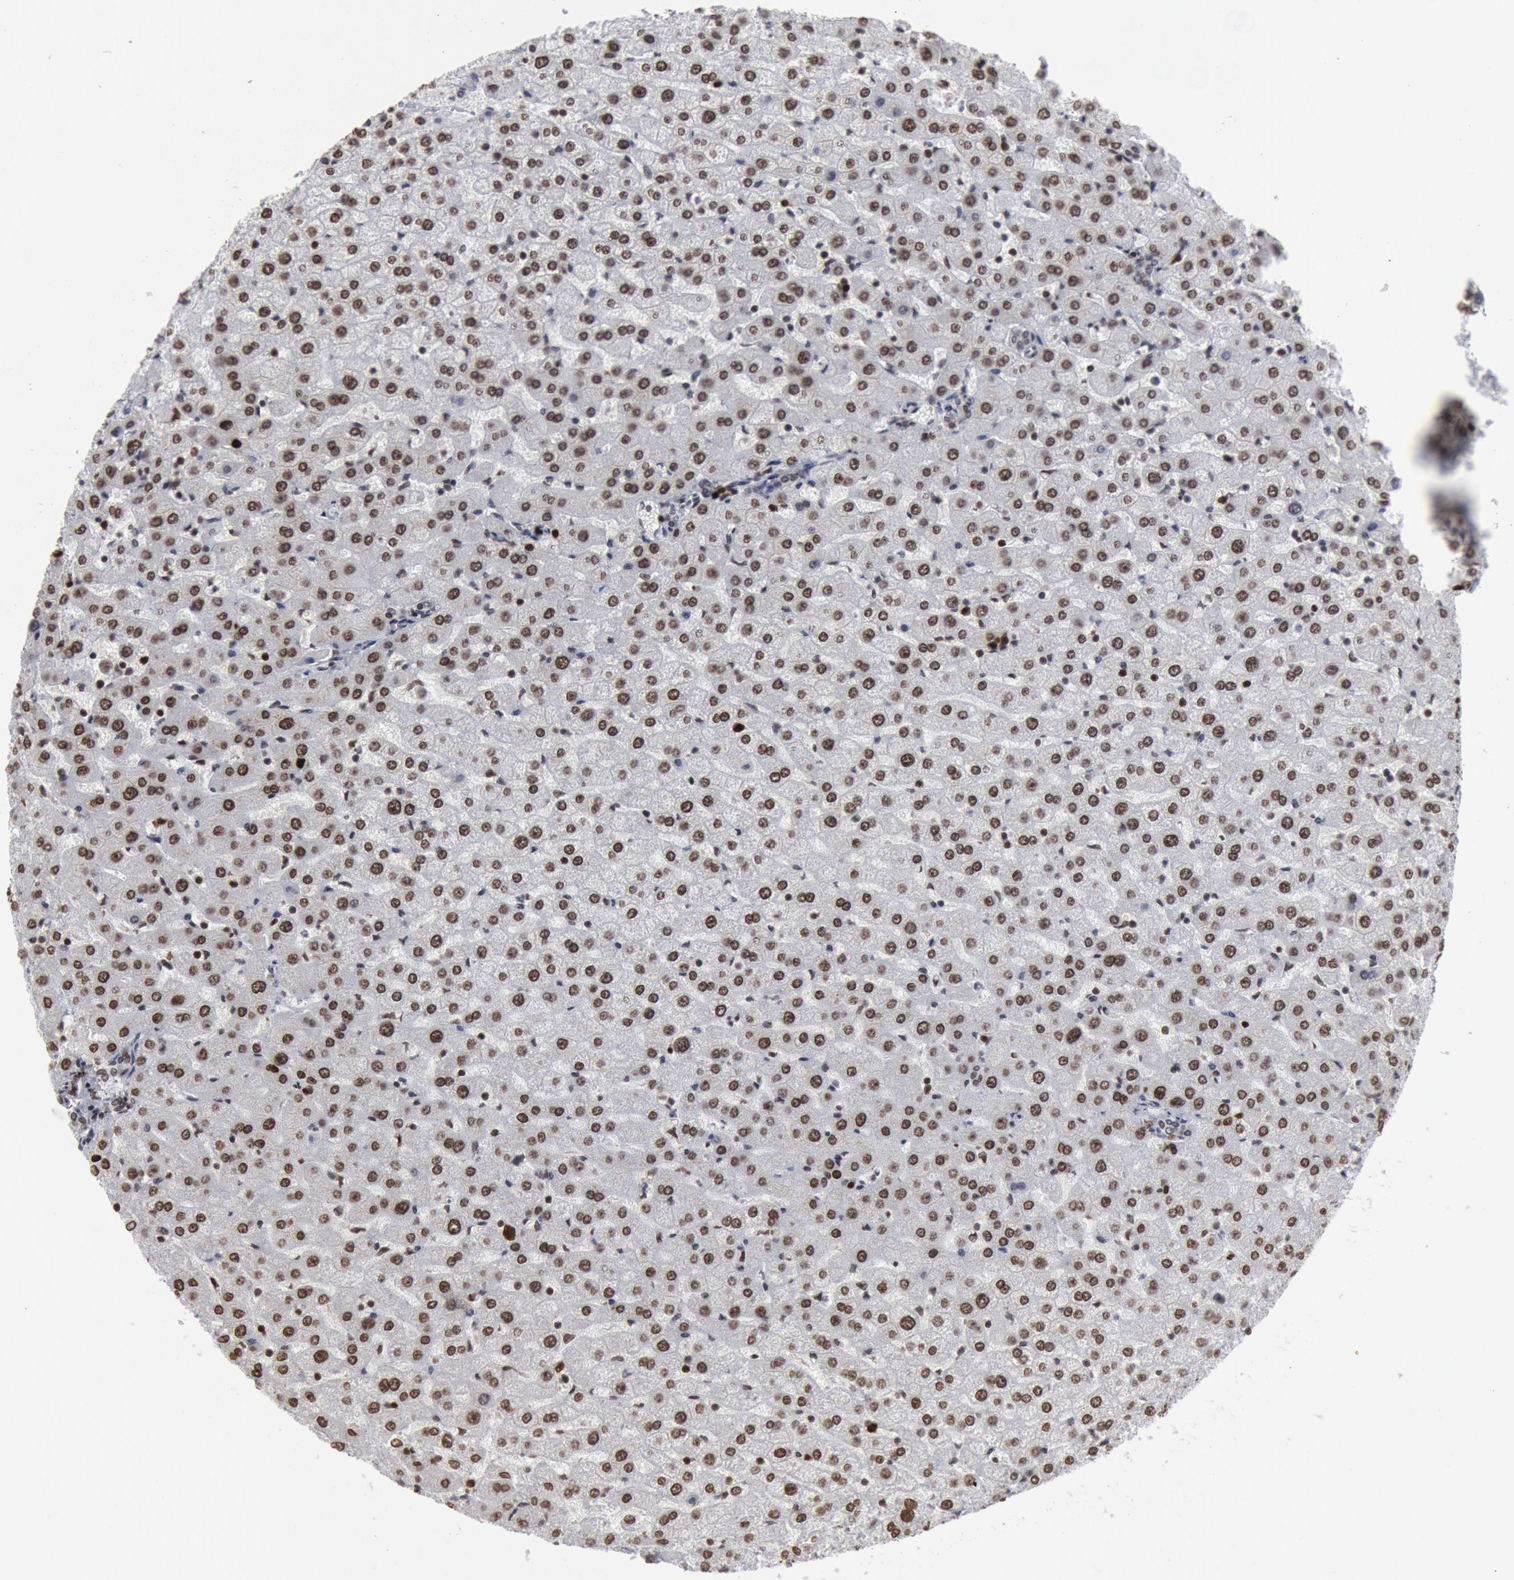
{"staining": {"intensity": "strong", "quantity": ">75%", "location": "nuclear"}, "tissue": "liver", "cell_type": "Hepatocytes", "image_type": "normal", "snomed": [{"axis": "morphology", "description": "Normal tissue, NOS"}, {"axis": "morphology", "description": "Fibrosis, NOS"}, {"axis": "topography", "description": "Liver"}], "caption": "Hepatocytes demonstrate high levels of strong nuclear positivity in about >75% of cells in unremarkable liver.", "gene": "SUB1", "patient": {"sex": "female", "age": 29}}